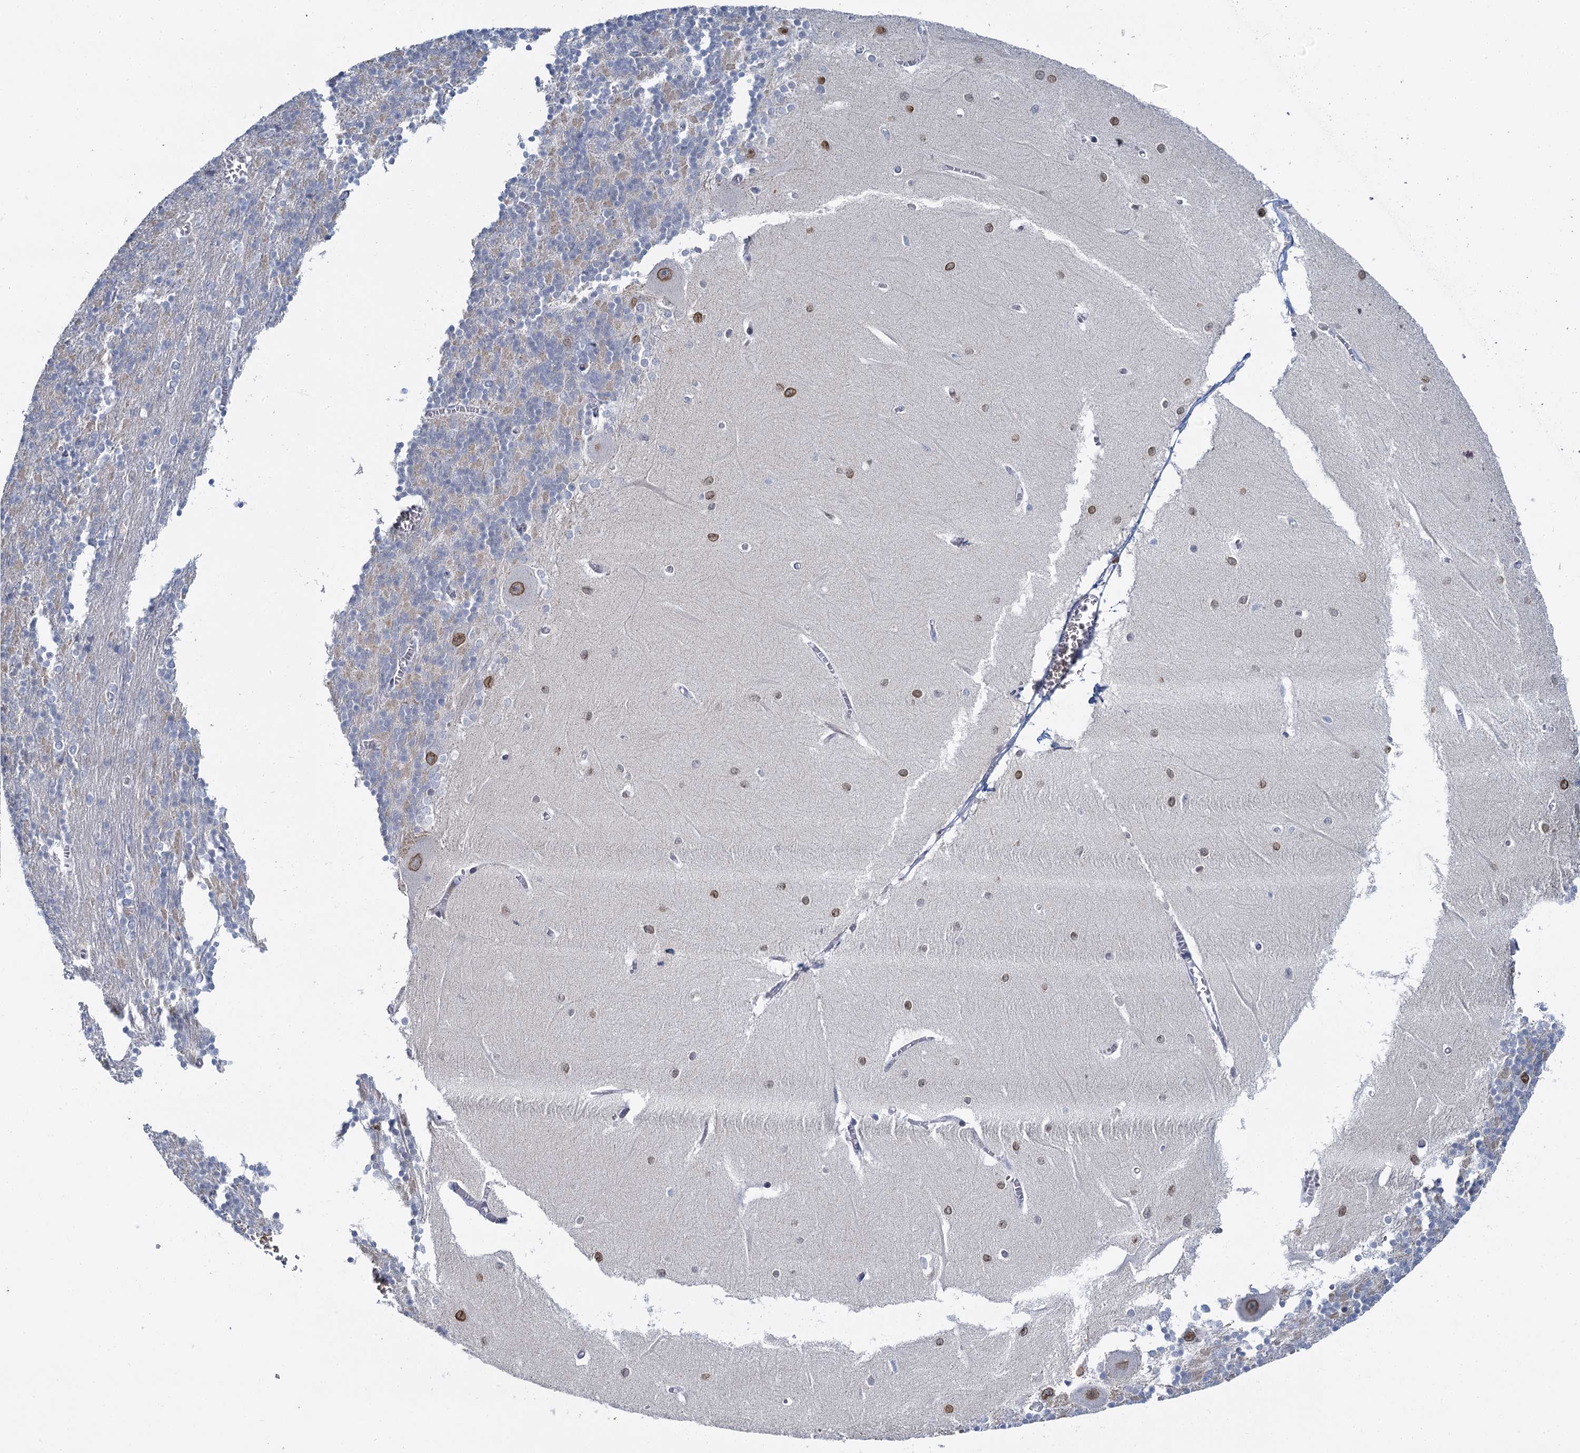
{"staining": {"intensity": "negative", "quantity": "none", "location": "none"}, "tissue": "cerebellum", "cell_type": "Cells in granular layer", "image_type": "normal", "snomed": [{"axis": "morphology", "description": "Normal tissue, NOS"}, {"axis": "topography", "description": "Cerebellum"}], "caption": "This image is of unremarkable cerebellum stained with immunohistochemistry (IHC) to label a protein in brown with the nuclei are counter-stained blue. There is no expression in cells in granular layer.", "gene": "ACRBP", "patient": {"sex": "male", "age": 37}}